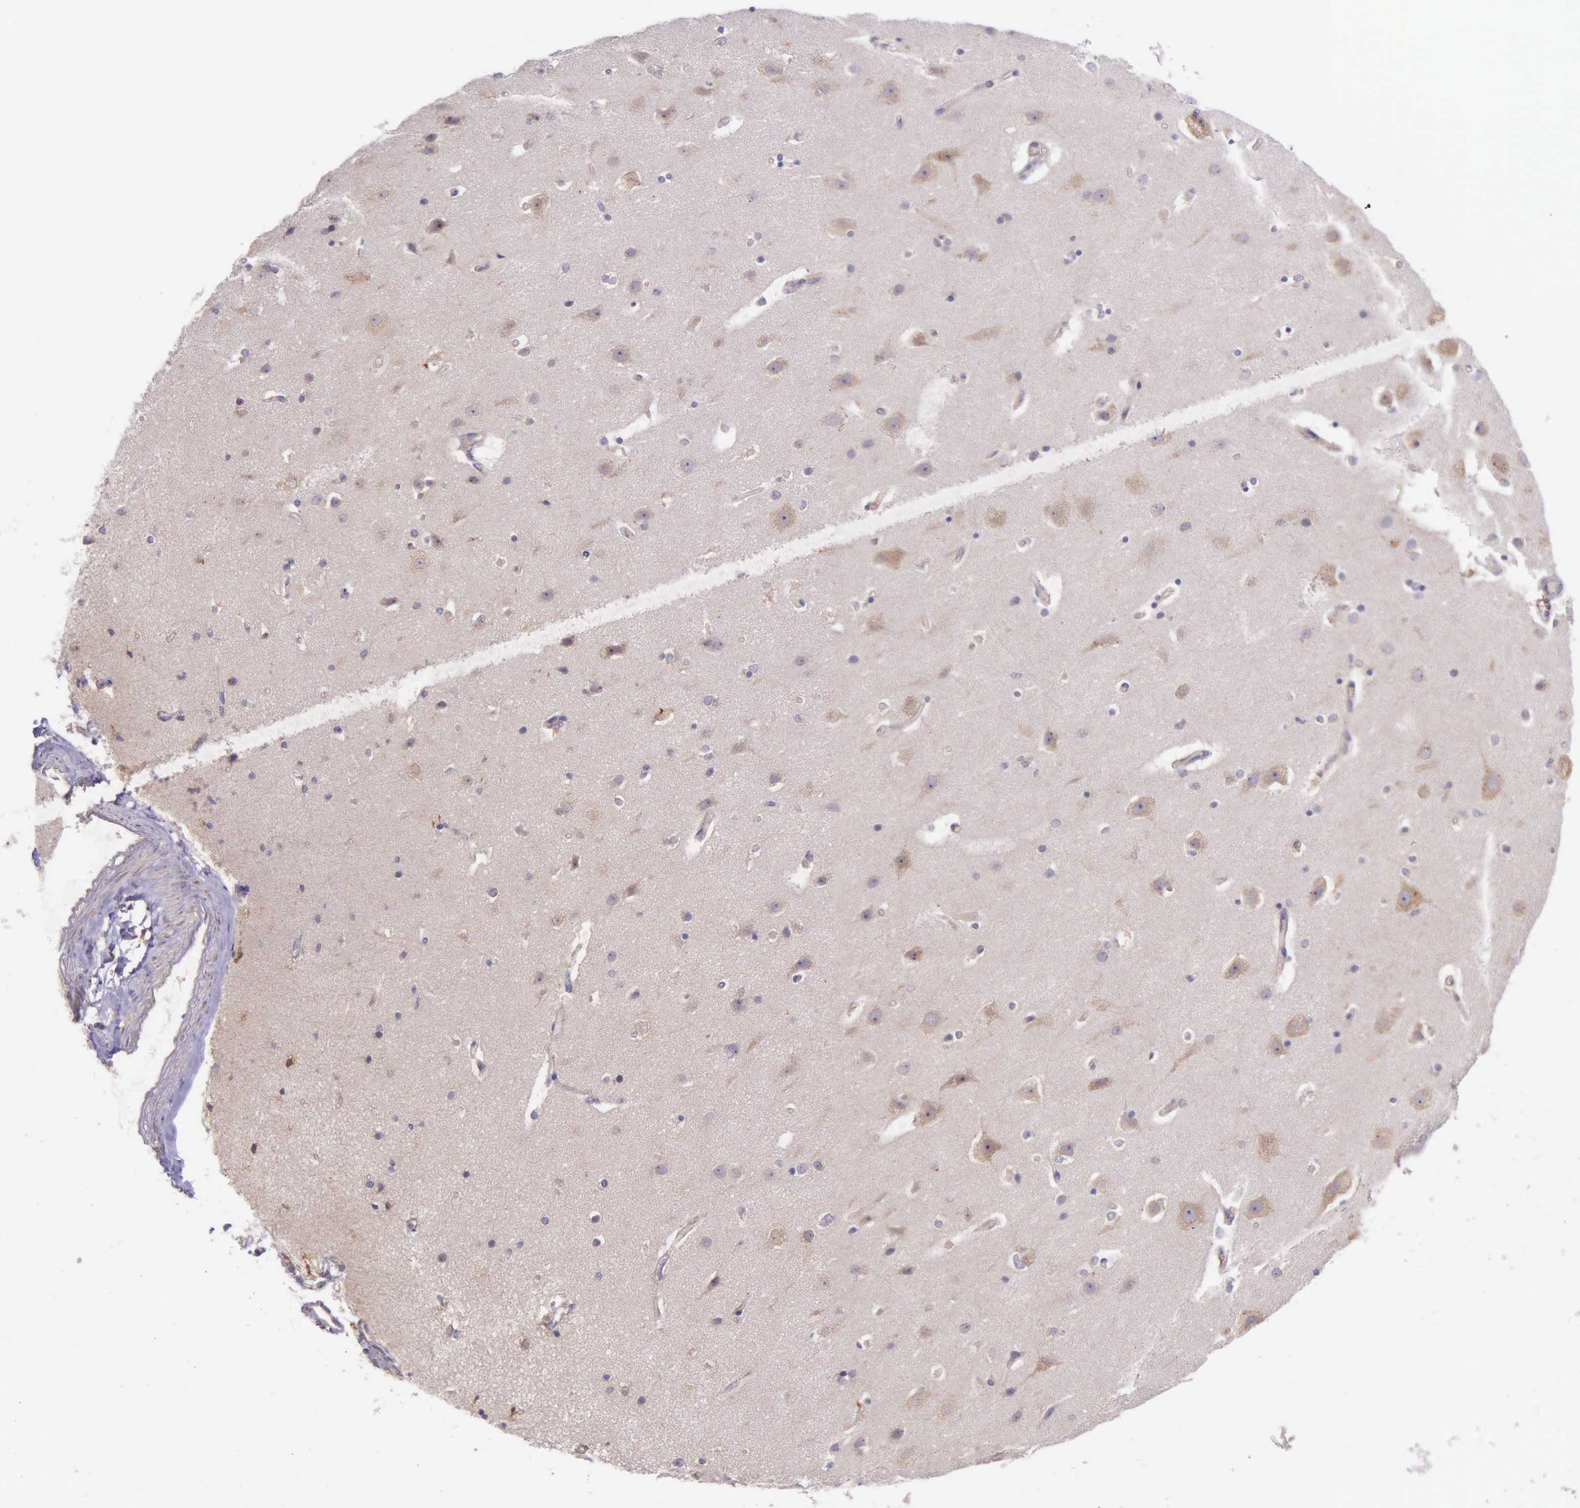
{"staining": {"intensity": "weak", "quantity": "25%-75%", "location": "cytoplasmic/membranous"}, "tissue": "caudate", "cell_type": "Glial cells", "image_type": "normal", "snomed": [{"axis": "morphology", "description": "Normal tissue, NOS"}, {"axis": "topography", "description": "Lateral ventricle wall"}], "caption": "The histopathology image displays immunohistochemical staining of unremarkable caudate. There is weak cytoplasmic/membranous positivity is appreciated in approximately 25%-75% of glial cells.", "gene": "NSDHL", "patient": {"sex": "female", "age": 54}}